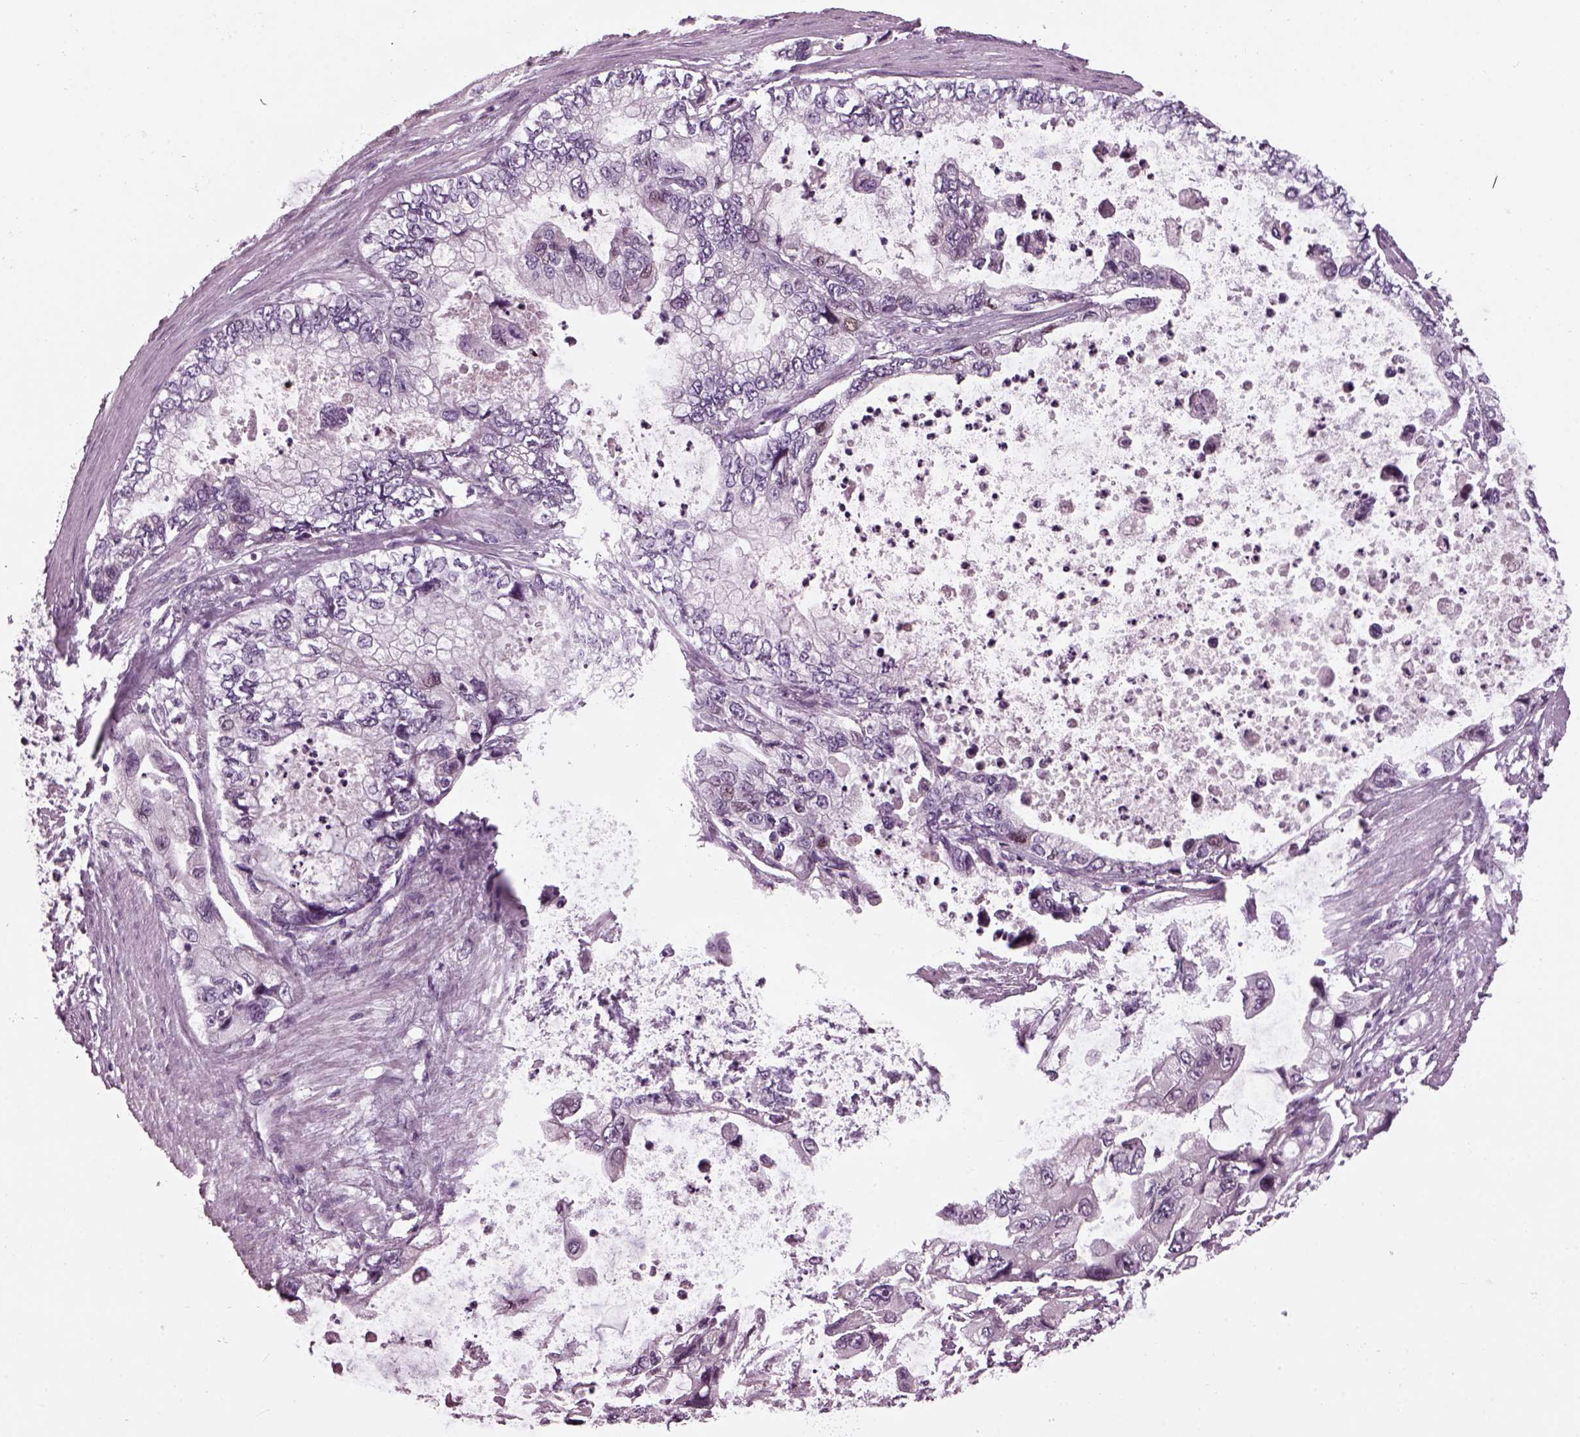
{"staining": {"intensity": "negative", "quantity": "none", "location": "none"}, "tissue": "stomach cancer", "cell_type": "Tumor cells", "image_type": "cancer", "snomed": [{"axis": "morphology", "description": "Adenocarcinoma, NOS"}, {"axis": "topography", "description": "Pancreas"}, {"axis": "topography", "description": "Stomach, upper"}, {"axis": "topography", "description": "Stomach"}], "caption": "Tumor cells are negative for brown protein staining in stomach adenocarcinoma.", "gene": "DPYSL5", "patient": {"sex": "male", "age": 77}}